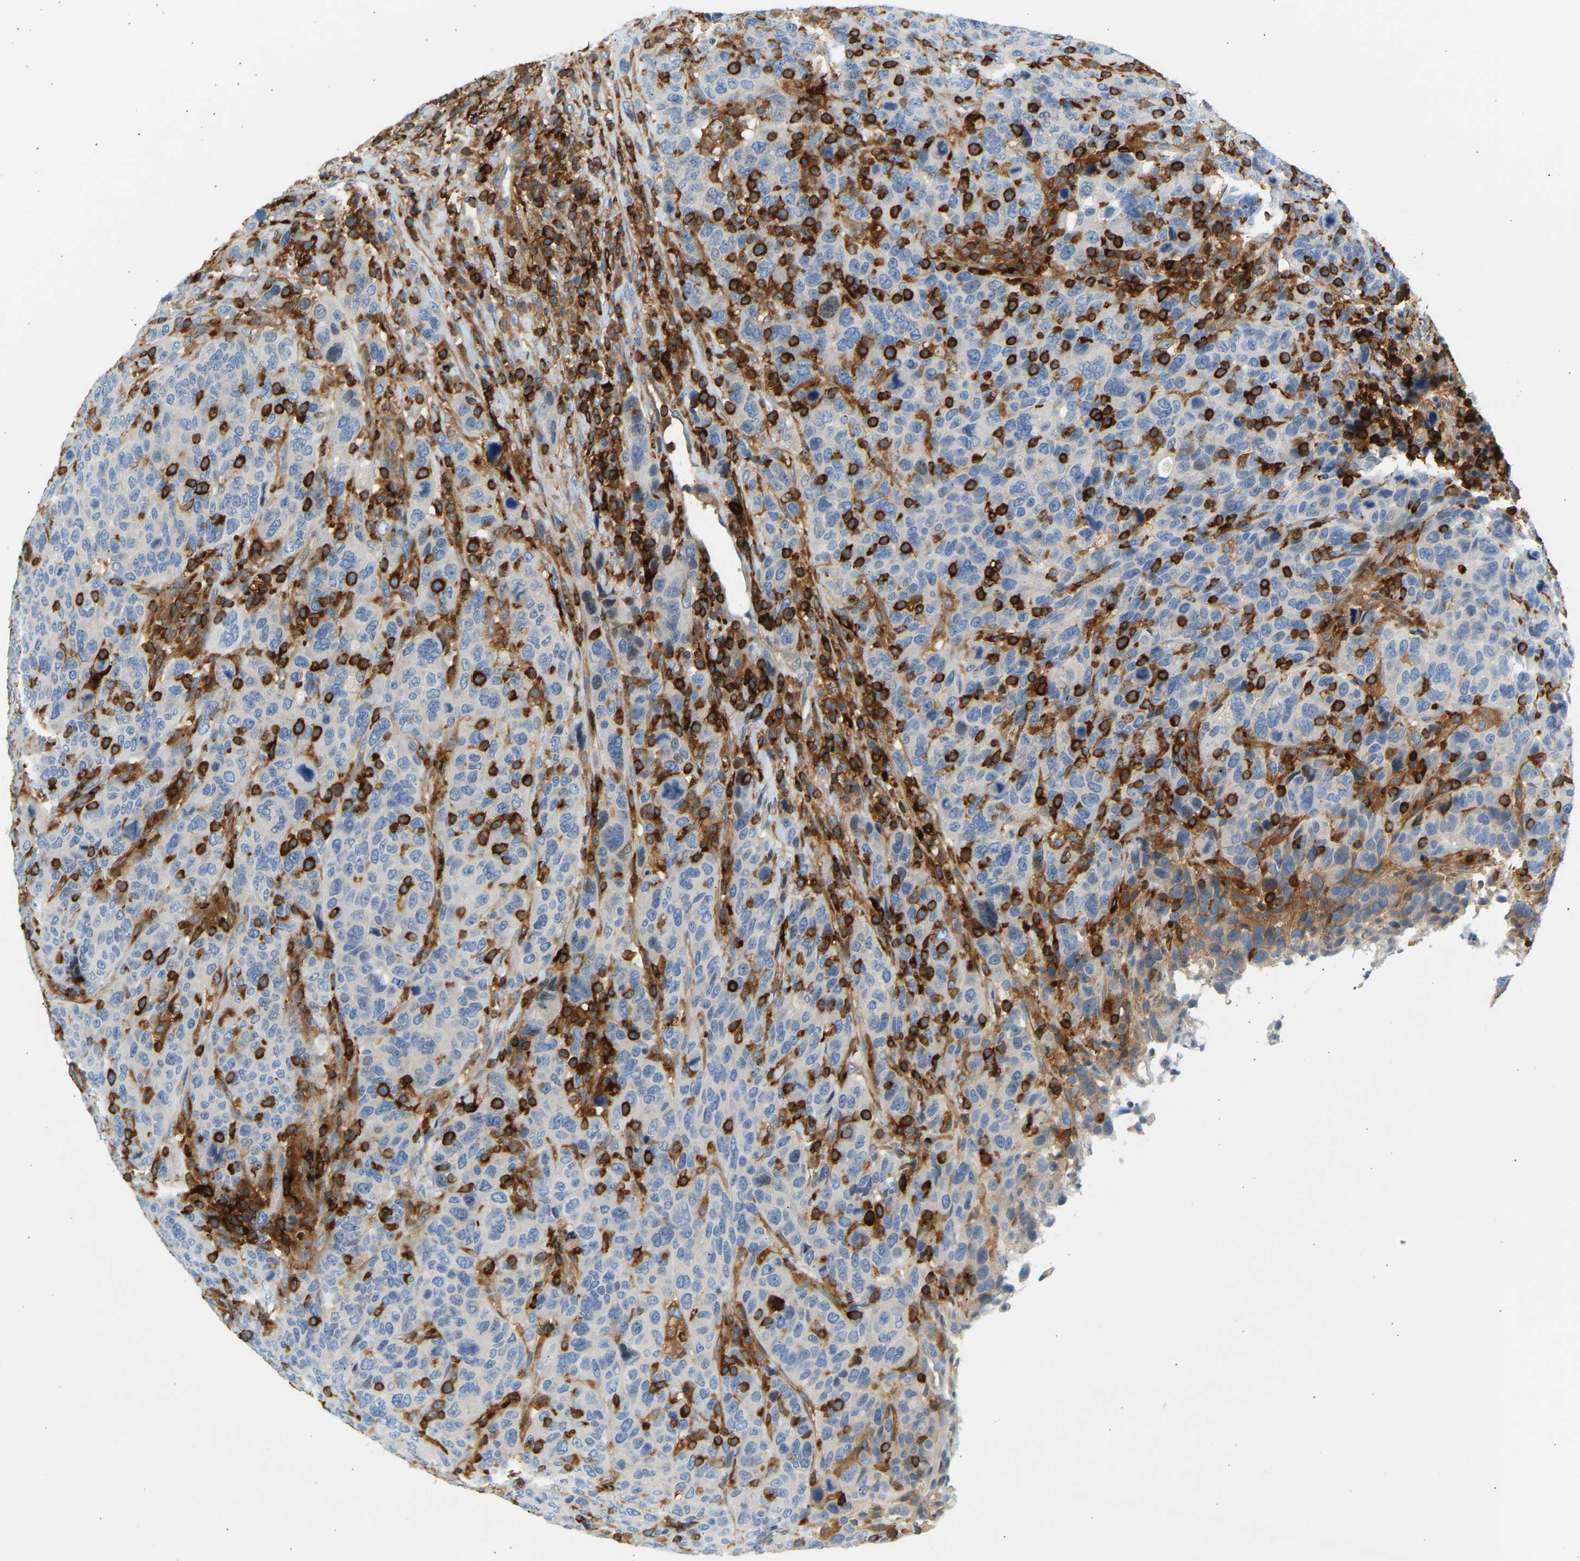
{"staining": {"intensity": "negative", "quantity": "none", "location": "none"}, "tissue": "breast cancer", "cell_type": "Tumor cells", "image_type": "cancer", "snomed": [{"axis": "morphology", "description": "Duct carcinoma"}, {"axis": "topography", "description": "Breast"}], "caption": "Breast cancer (infiltrating ductal carcinoma) was stained to show a protein in brown. There is no significant positivity in tumor cells.", "gene": "FNBP1", "patient": {"sex": "female", "age": 37}}